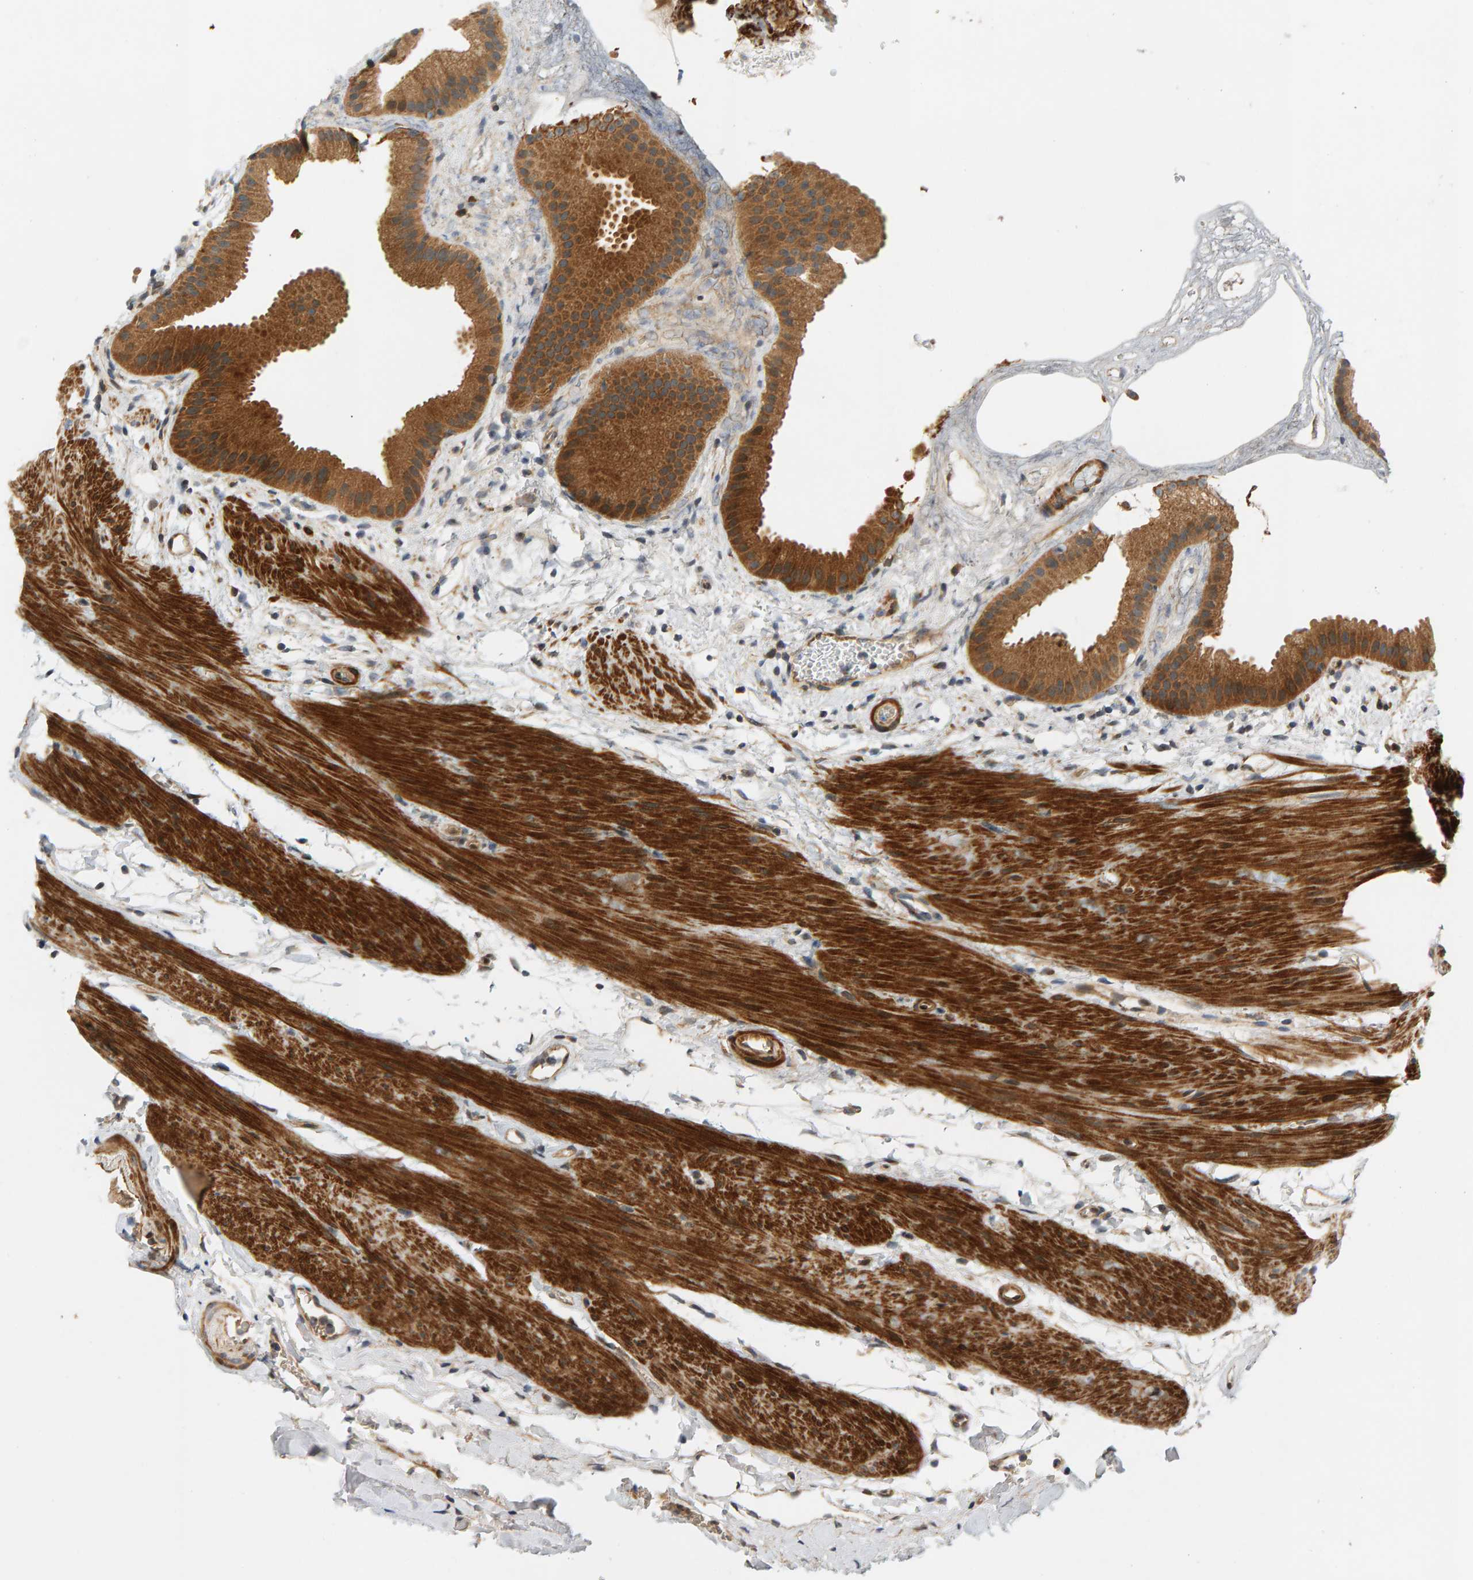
{"staining": {"intensity": "strong", "quantity": ">75%", "location": "cytoplasmic/membranous"}, "tissue": "gallbladder", "cell_type": "Glandular cells", "image_type": "normal", "snomed": [{"axis": "morphology", "description": "Normal tissue, NOS"}, {"axis": "topography", "description": "Gallbladder"}], "caption": "DAB (3,3'-diaminobenzidine) immunohistochemical staining of normal gallbladder displays strong cytoplasmic/membranous protein positivity in about >75% of glandular cells. (DAB (3,3'-diaminobenzidine) = brown stain, brightfield microscopy at high magnification).", "gene": "BAHCC1", "patient": {"sex": "female", "age": 64}}